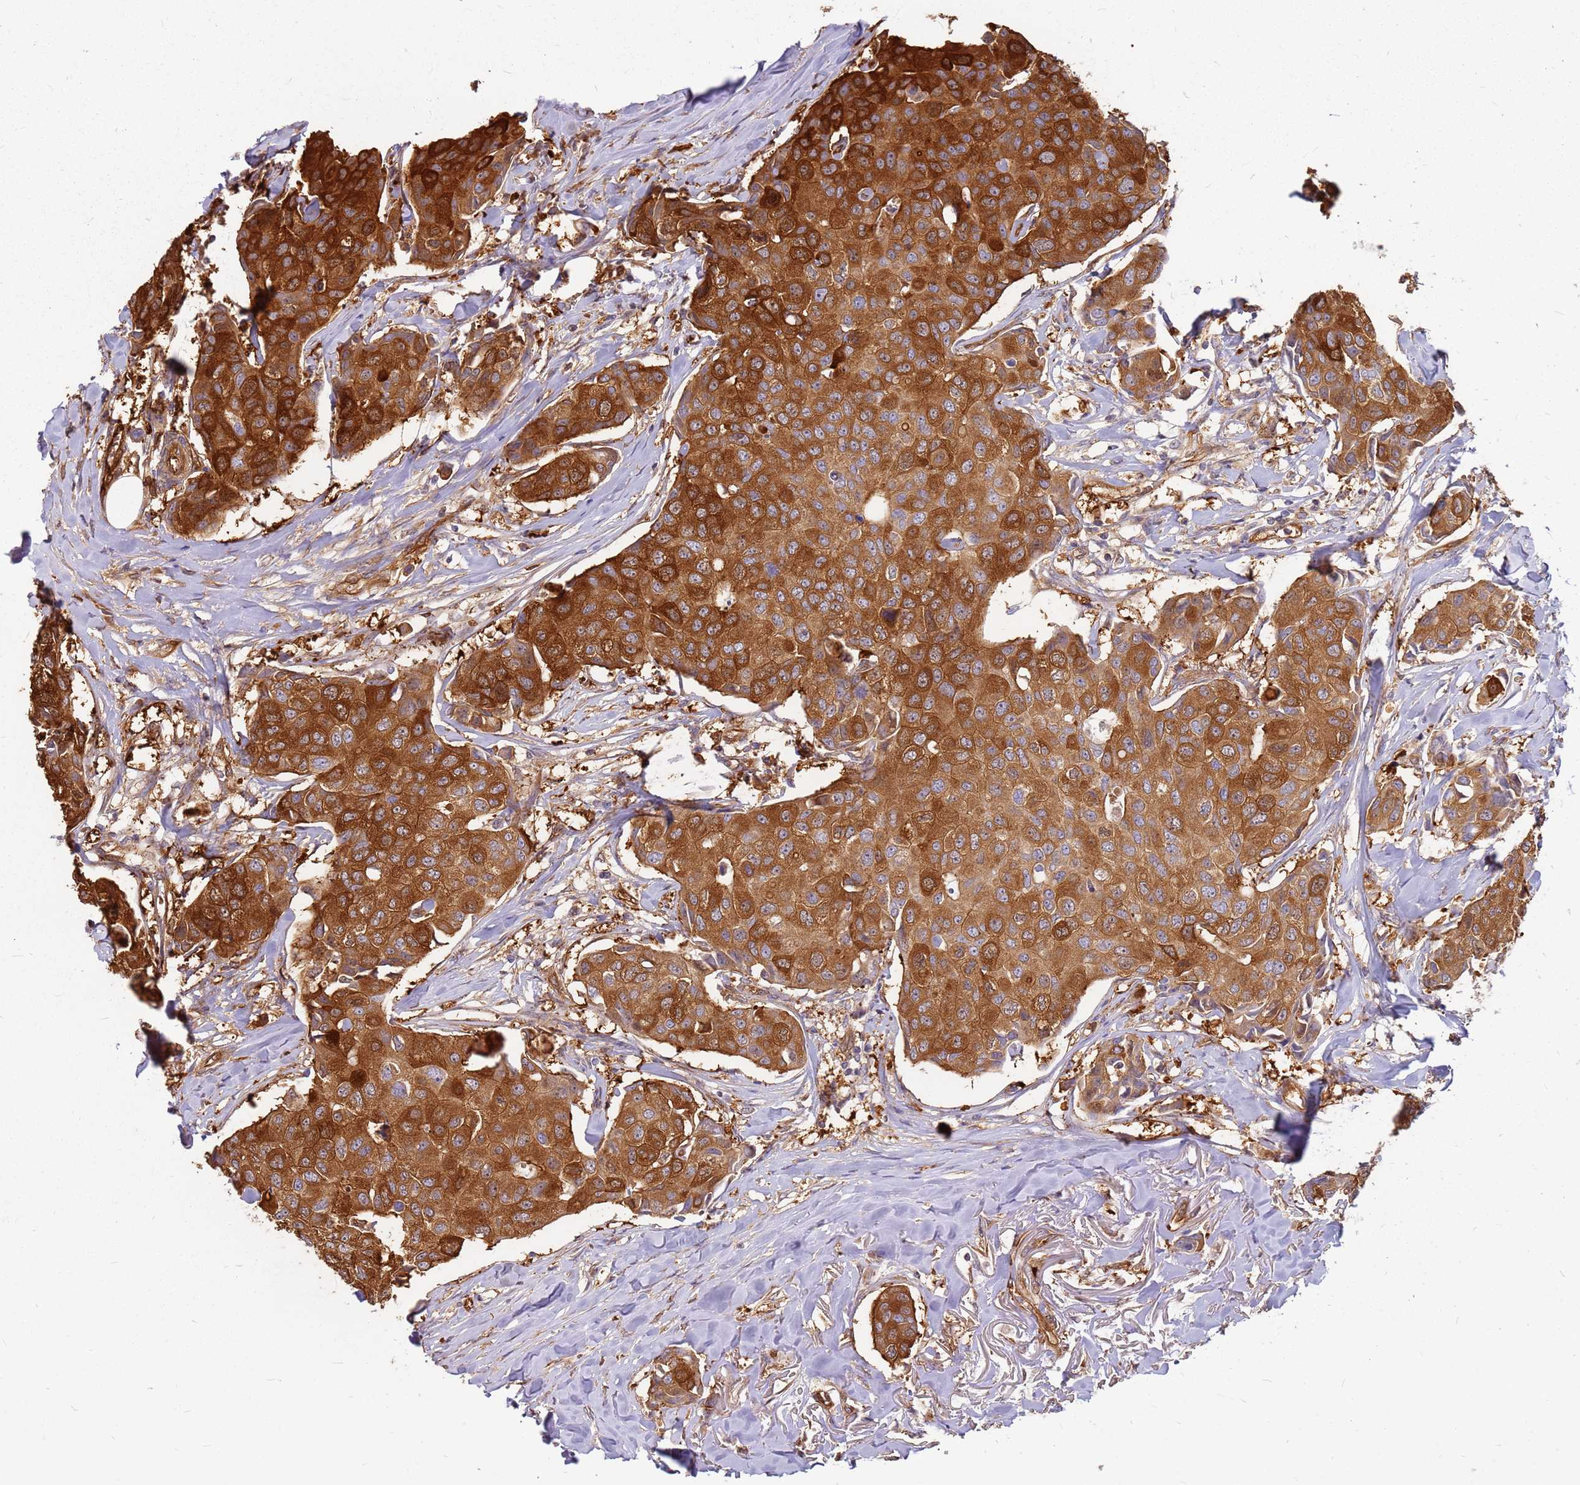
{"staining": {"intensity": "strong", "quantity": ">75%", "location": "cytoplasmic/membranous"}, "tissue": "breast cancer", "cell_type": "Tumor cells", "image_type": "cancer", "snomed": [{"axis": "morphology", "description": "Duct carcinoma"}, {"axis": "topography", "description": "Breast"}], "caption": "High-power microscopy captured an immunohistochemistry image of breast intraductal carcinoma, revealing strong cytoplasmic/membranous expression in about >75% of tumor cells.", "gene": "HDX", "patient": {"sex": "female", "age": 80}}